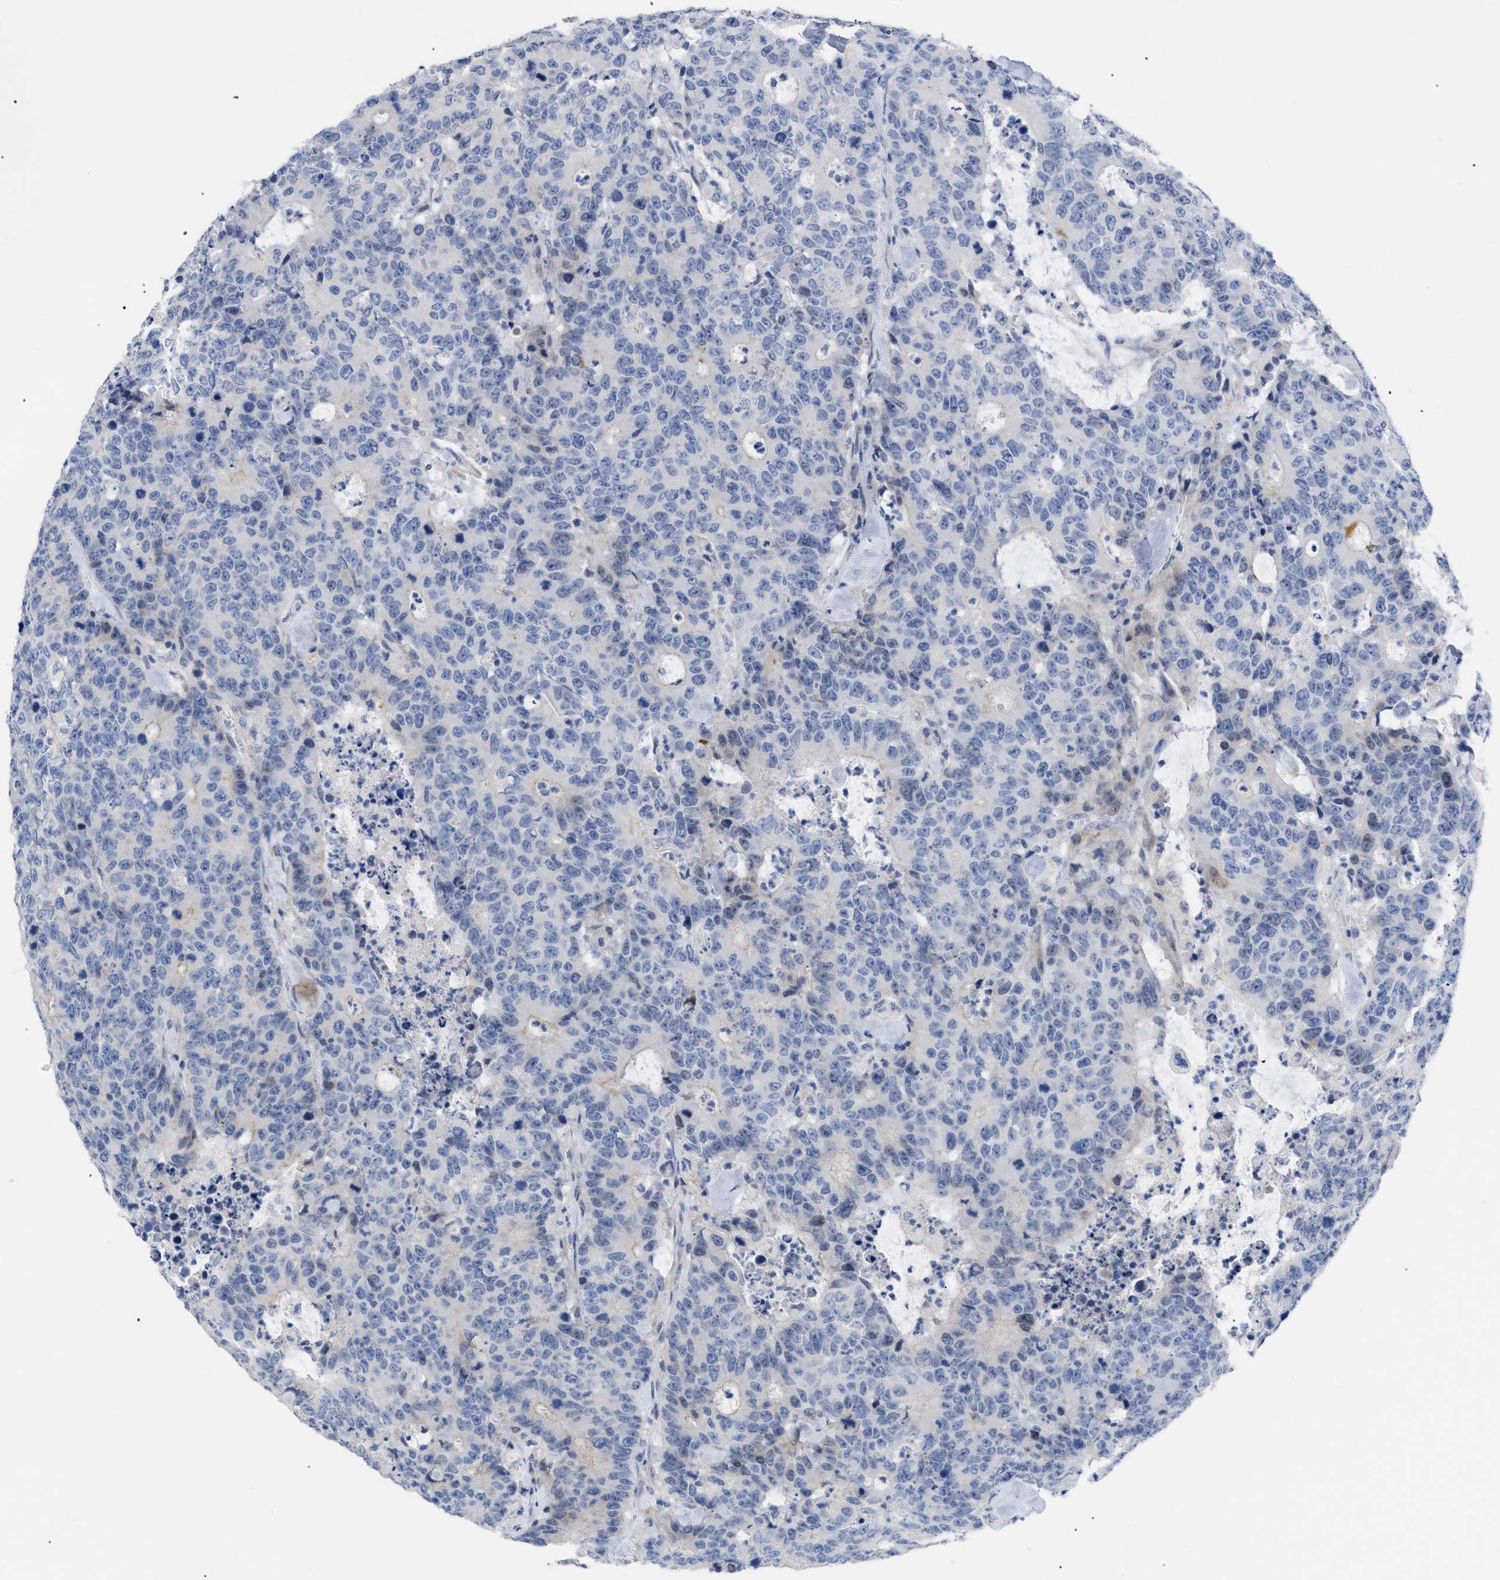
{"staining": {"intensity": "weak", "quantity": "<25%", "location": "cytoplasmic/membranous"}, "tissue": "colorectal cancer", "cell_type": "Tumor cells", "image_type": "cancer", "snomed": [{"axis": "morphology", "description": "Adenocarcinoma, NOS"}, {"axis": "topography", "description": "Colon"}], "caption": "High power microscopy image of an IHC micrograph of colorectal cancer, revealing no significant positivity in tumor cells.", "gene": "CAV3", "patient": {"sex": "female", "age": 86}}